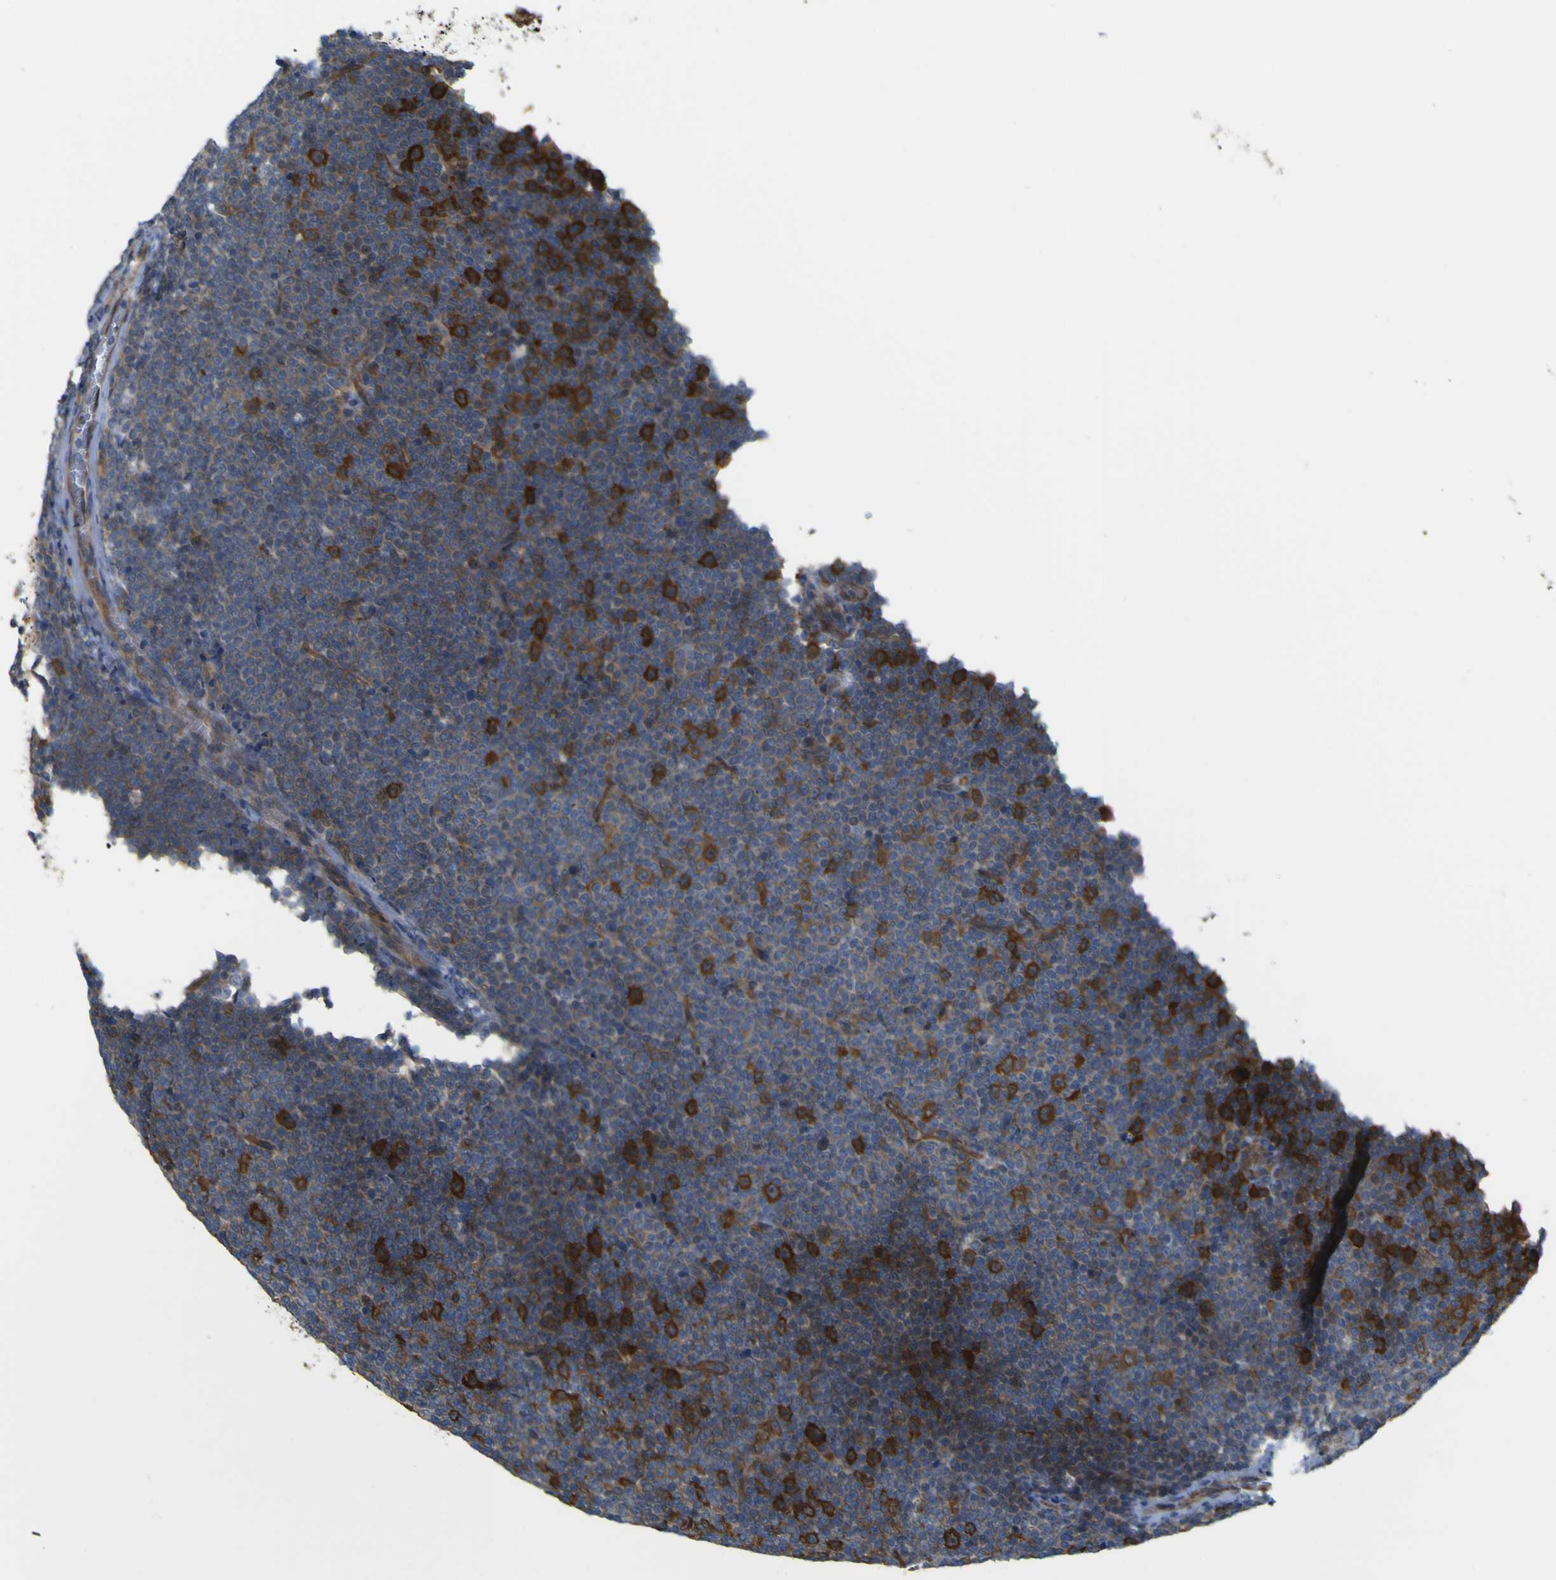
{"staining": {"intensity": "strong", "quantity": "25%-75%", "location": "cytoplasmic/membranous"}, "tissue": "lymphoma", "cell_type": "Tumor cells", "image_type": "cancer", "snomed": [{"axis": "morphology", "description": "Malignant lymphoma, non-Hodgkin's type, Low grade"}, {"axis": "topography", "description": "Lymph node"}], "caption": "Immunohistochemistry histopathology image of neoplastic tissue: lymphoma stained using immunohistochemistry demonstrates high levels of strong protein expression localized specifically in the cytoplasmic/membranous of tumor cells, appearing as a cytoplasmic/membranous brown color.", "gene": "JPH1", "patient": {"sex": "female", "age": 67}}